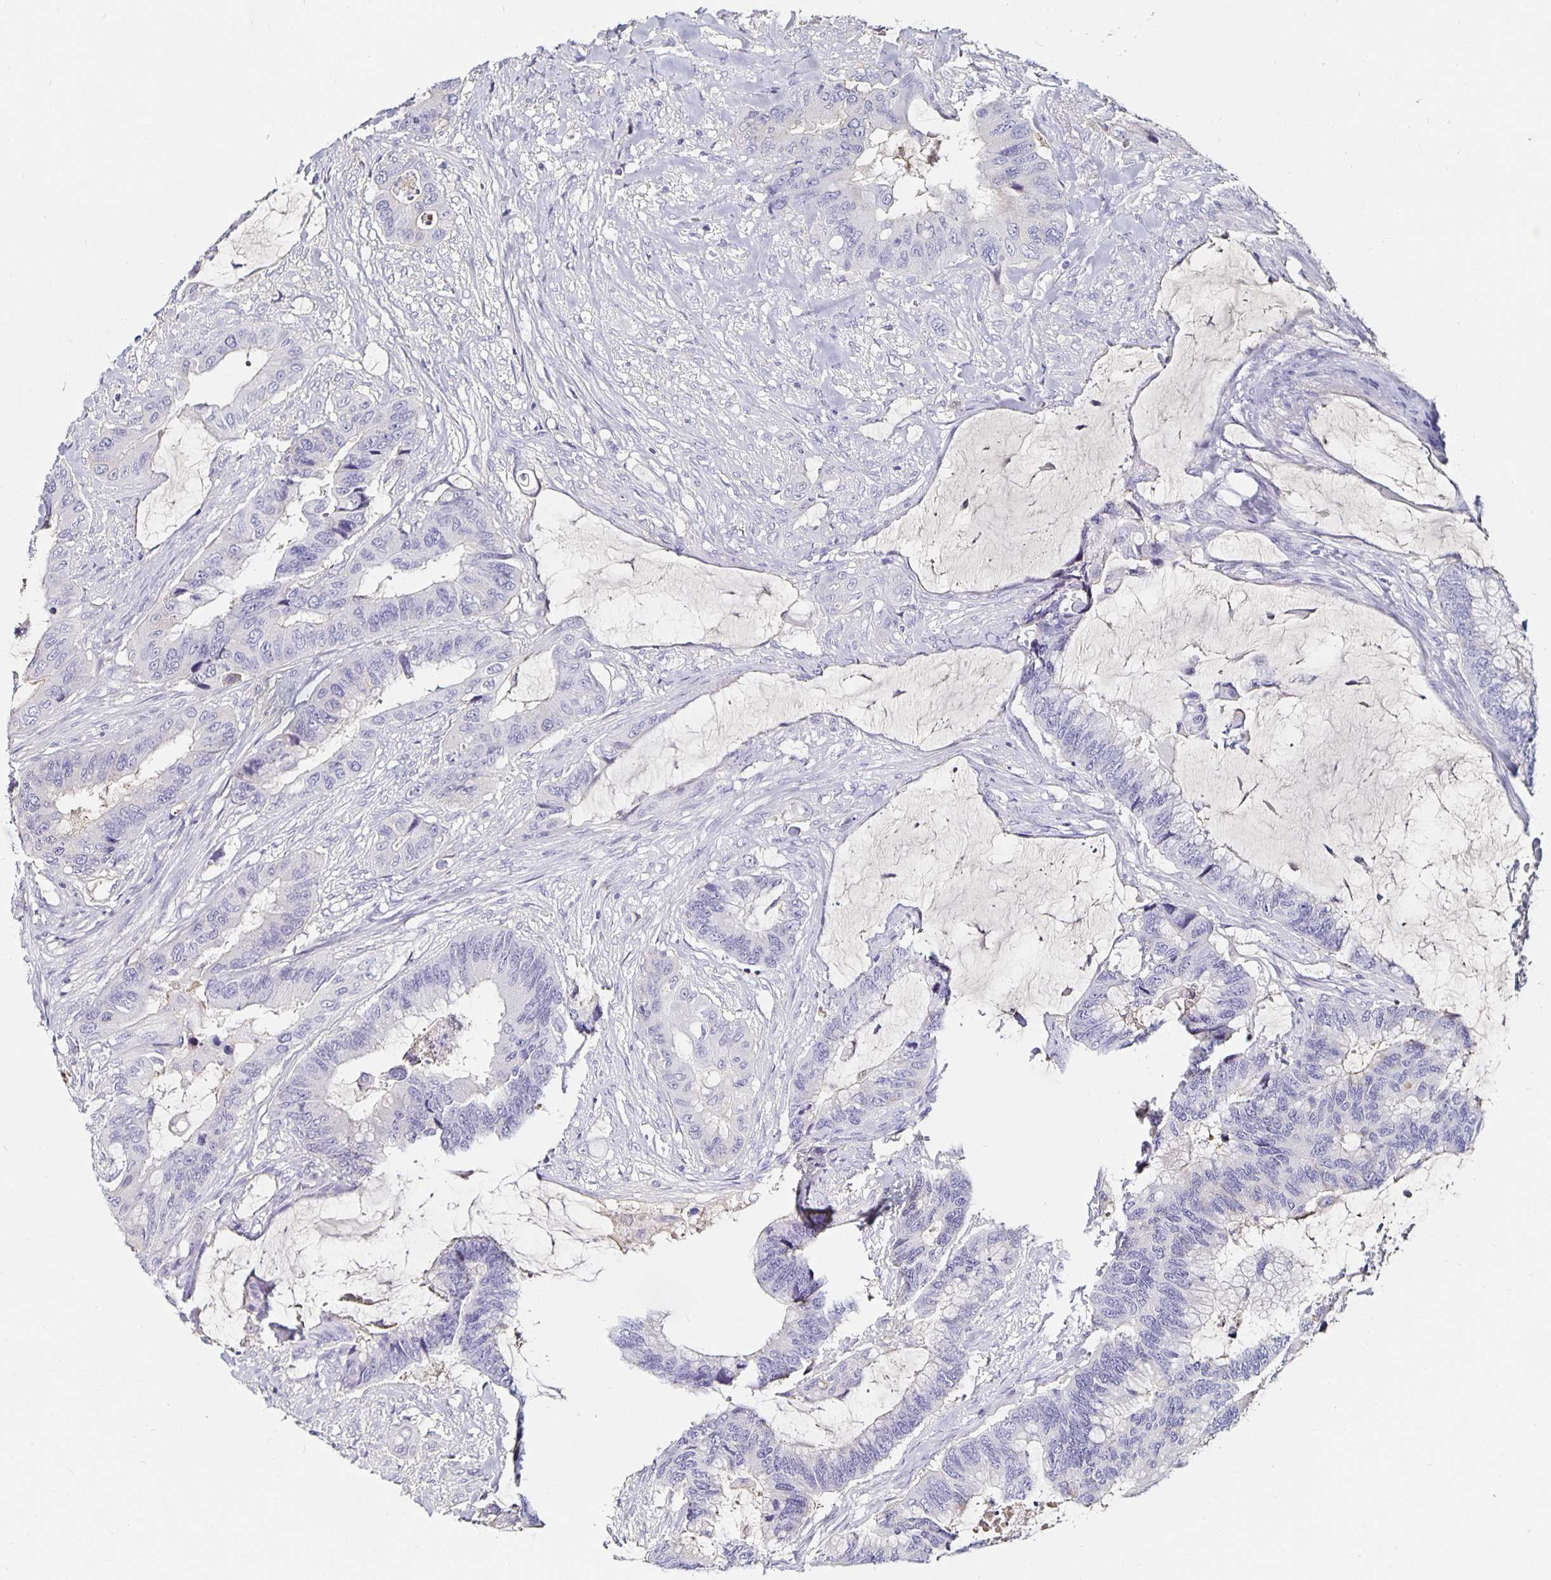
{"staining": {"intensity": "negative", "quantity": "none", "location": "none"}, "tissue": "colorectal cancer", "cell_type": "Tumor cells", "image_type": "cancer", "snomed": [{"axis": "morphology", "description": "Adenocarcinoma, NOS"}, {"axis": "topography", "description": "Rectum"}], "caption": "Immunohistochemistry of human colorectal adenocarcinoma reveals no positivity in tumor cells.", "gene": "TTR", "patient": {"sex": "female", "age": 59}}